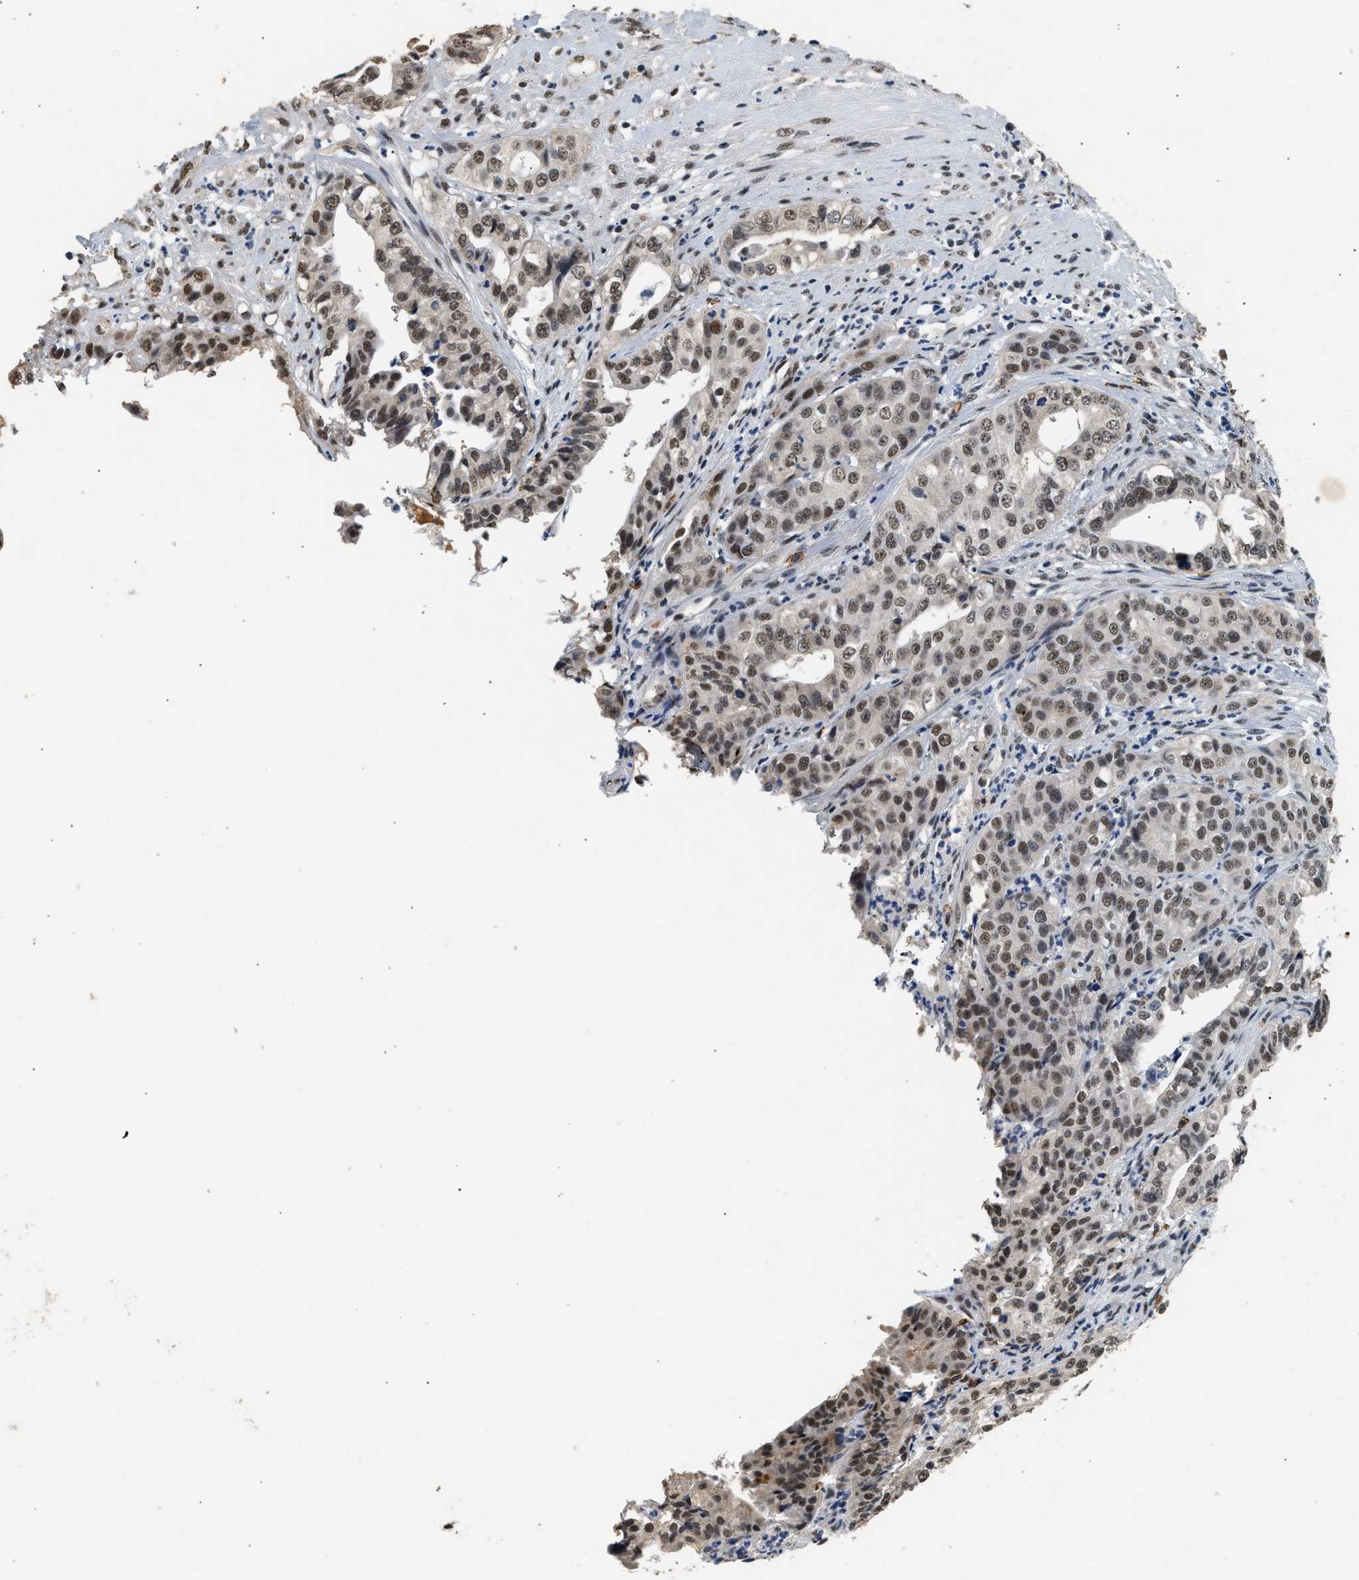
{"staining": {"intensity": "moderate", "quantity": ">75%", "location": "nuclear"}, "tissue": "liver cancer", "cell_type": "Tumor cells", "image_type": "cancer", "snomed": [{"axis": "morphology", "description": "Cholangiocarcinoma"}, {"axis": "topography", "description": "Liver"}], "caption": "IHC histopathology image of neoplastic tissue: human cholangiocarcinoma (liver) stained using IHC reveals medium levels of moderate protein expression localized specifically in the nuclear of tumor cells, appearing as a nuclear brown color.", "gene": "THOC1", "patient": {"sex": "female", "age": 61}}